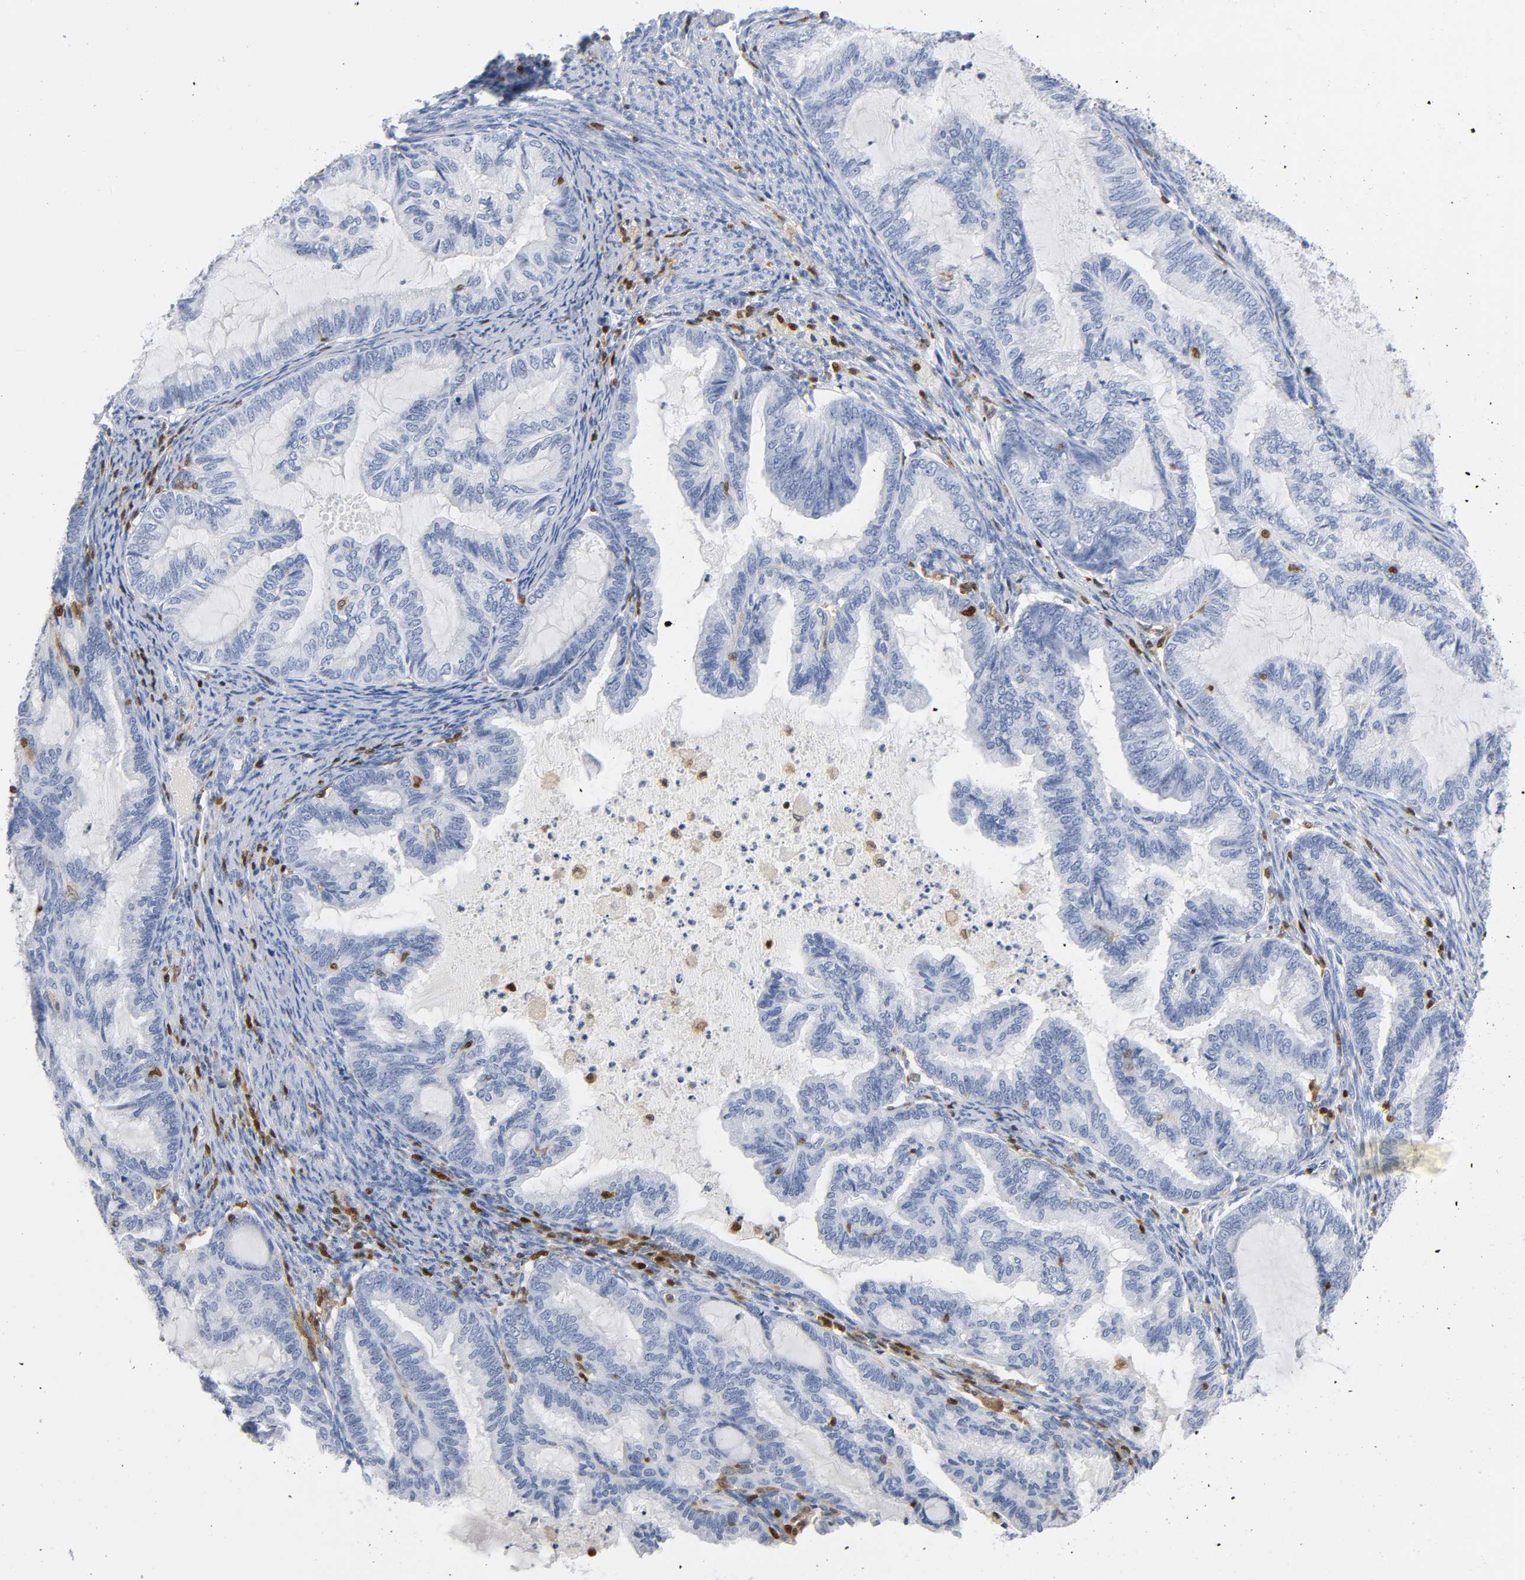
{"staining": {"intensity": "negative", "quantity": "none", "location": "none"}, "tissue": "cervical cancer", "cell_type": "Tumor cells", "image_type": "cancer", "snomed": [{"axis": "morphology", "description": "Normal tissue, NOS"}, {"axis": "morphology", "description": "Adenocarcinoma, NOS"}, {"axis": "topography", "description": "Cervix"}, {"axis": "topography", "description": "Endometrium"}], "caption": "The immunohistochemistry (IHC) photomicrograph has no significant staining in tumor cells of cervical adenocarcinoma tissue.", "gene": "DOK2", "patient": {"sex": "female", "age": 86}}